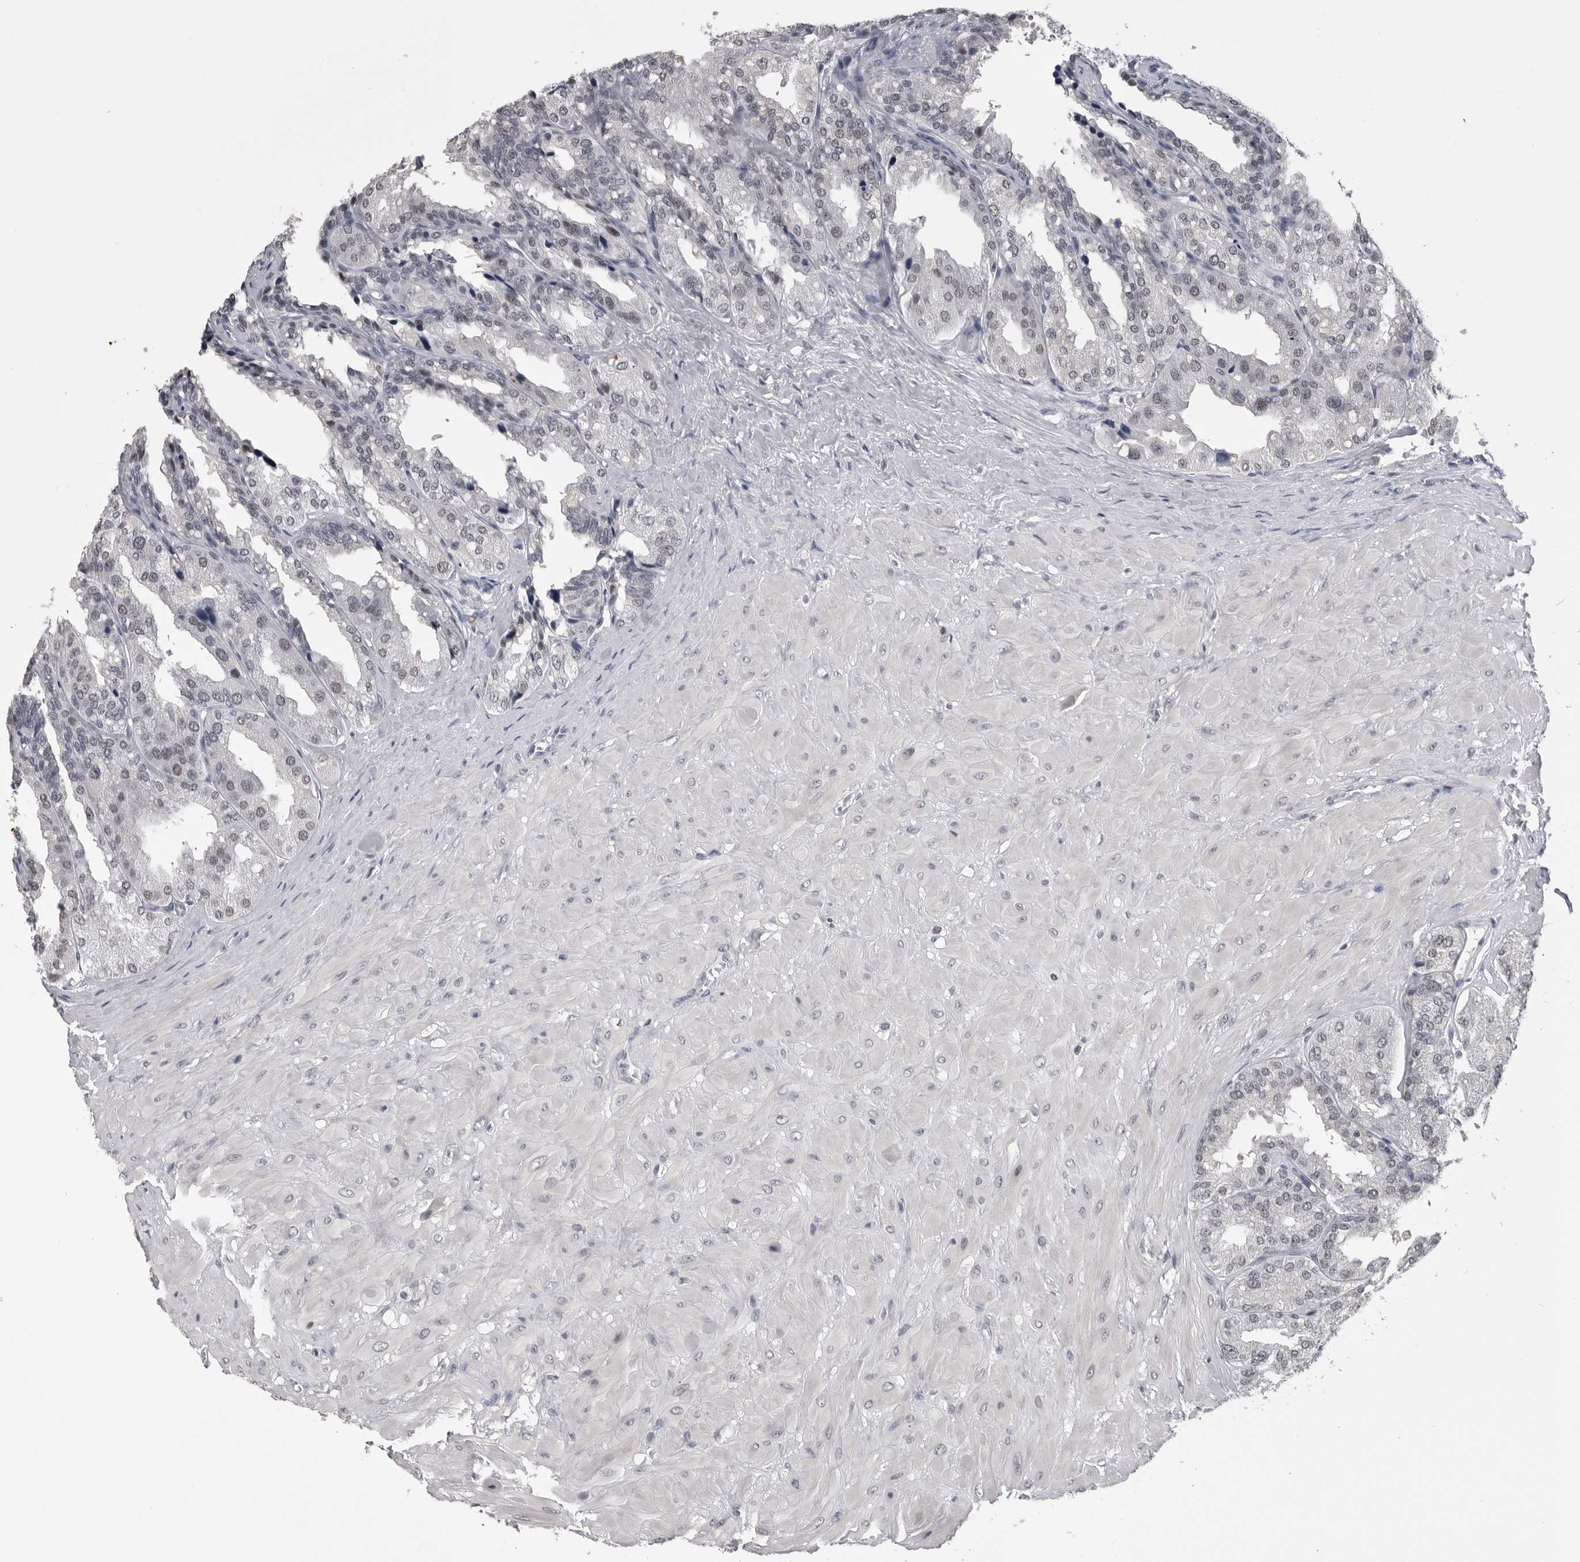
{"staining": {"intensity": "weak", "quantity": "<25%", "location": "nuclear"}, "tissue": "seminal vesicle", "cell_type": "Glandular cells", "image_type": "normal", "snomed": [{"axis": "morphology", "description": "Normal tissue, NOS"}, {"axis": "topography", "description": "Prostate"}, {"axis": "topography", "description": "Seminal veicle"}], "caption": "Seminal vesicle stained for a protein using IHC reveals no expression glandular cells.", "gene": "DLG2", "patient": {"sex": "male", "age": 51}}